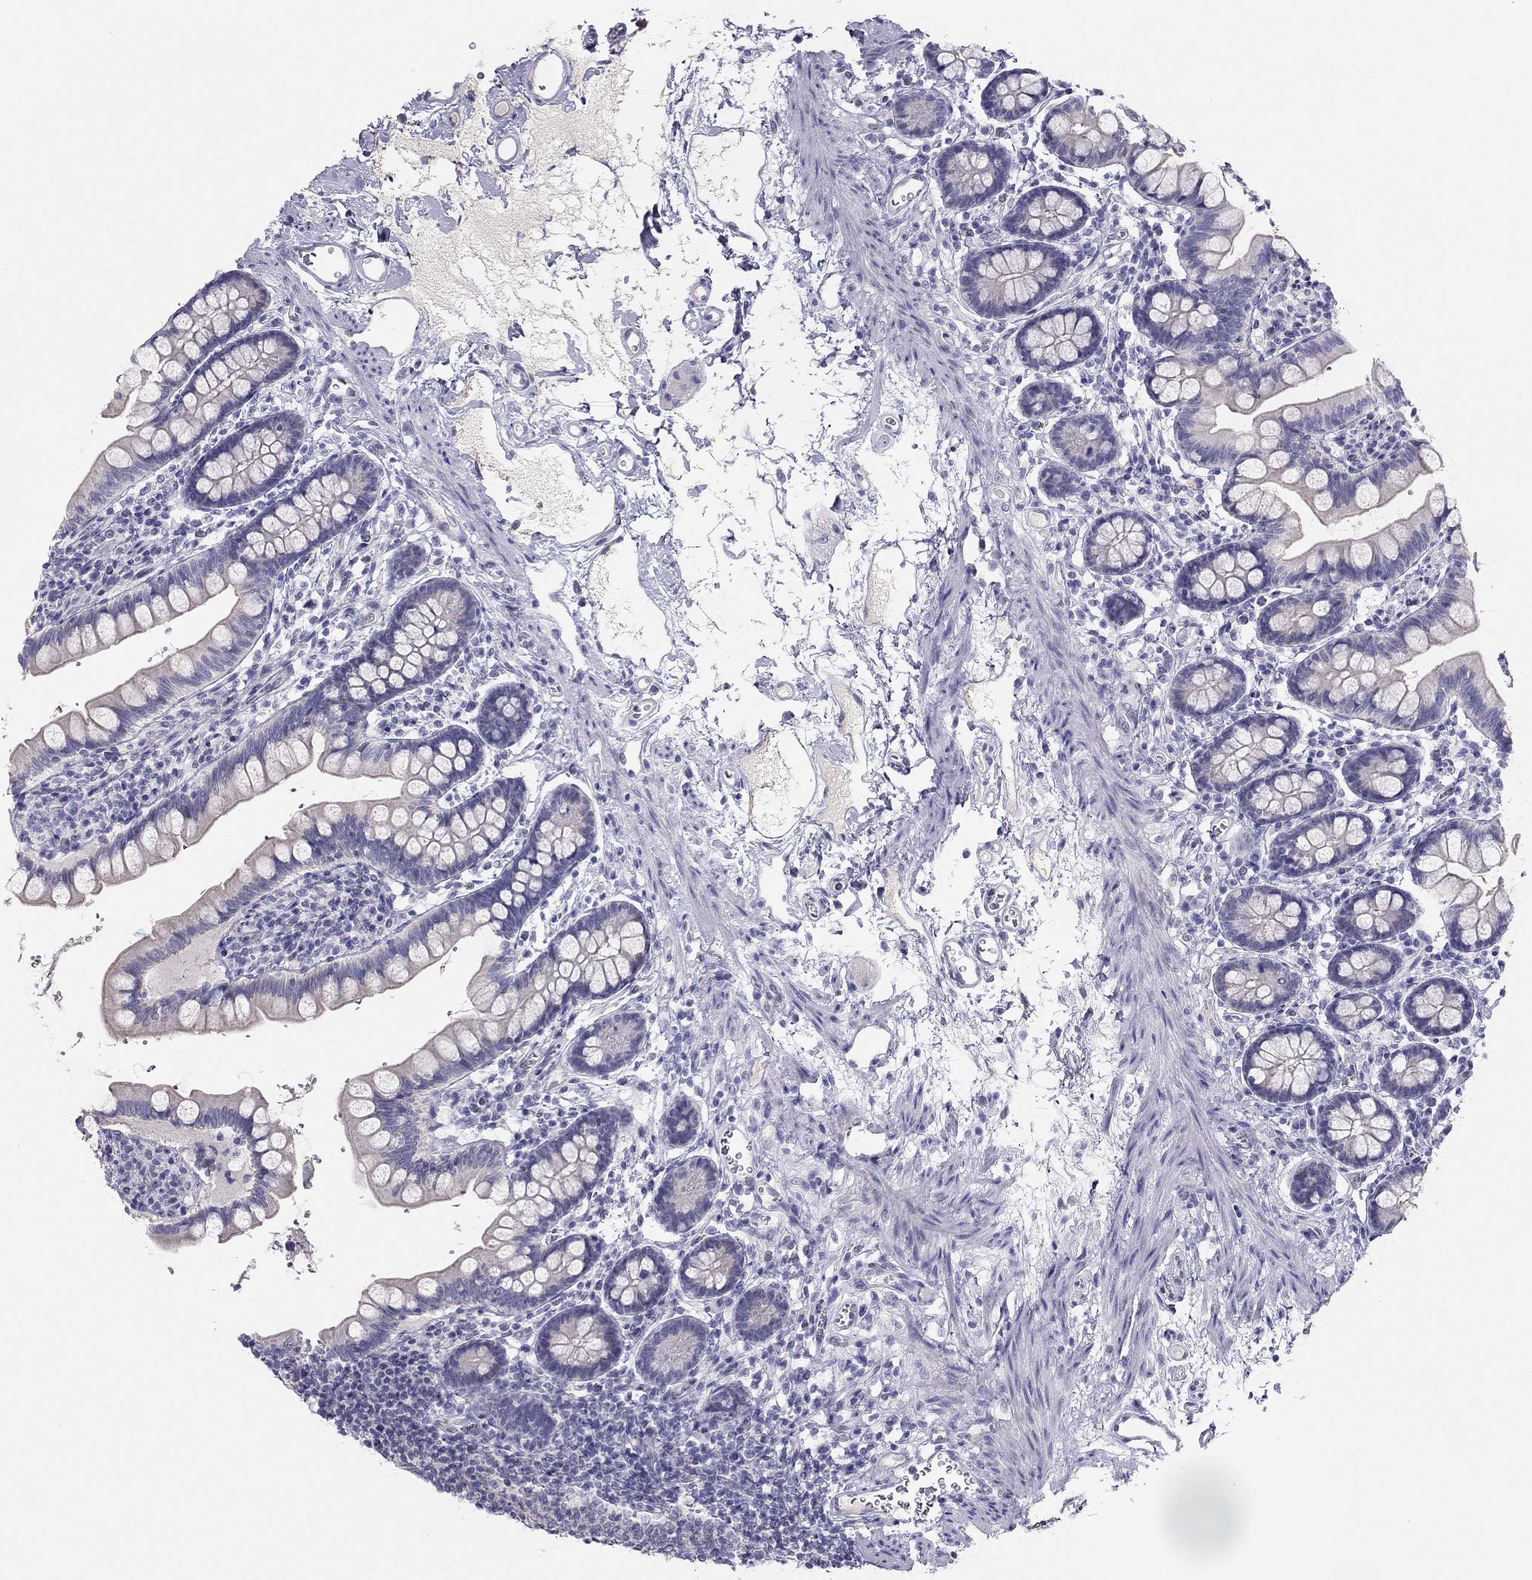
{"staining": {"intensity": "weak", "quantity": "<25%", "location": "cytoplasmic/membranous"}, "tissue": "small intestine", "cell_type": "Glandular cells", "image_type": "normal", "snomed": [{"axis": "morphology", "description": "Normal tissue, NOS"}, {"axis": "topography", "description": "Small intestine"}], "caption": "IHC micrograph of unremarkable small intestine: small intestine stained with DAB displays no significant protein staining in glandular cells.", "gene": "KCNV2", "patient": {"sex": "female", "age": 56}}